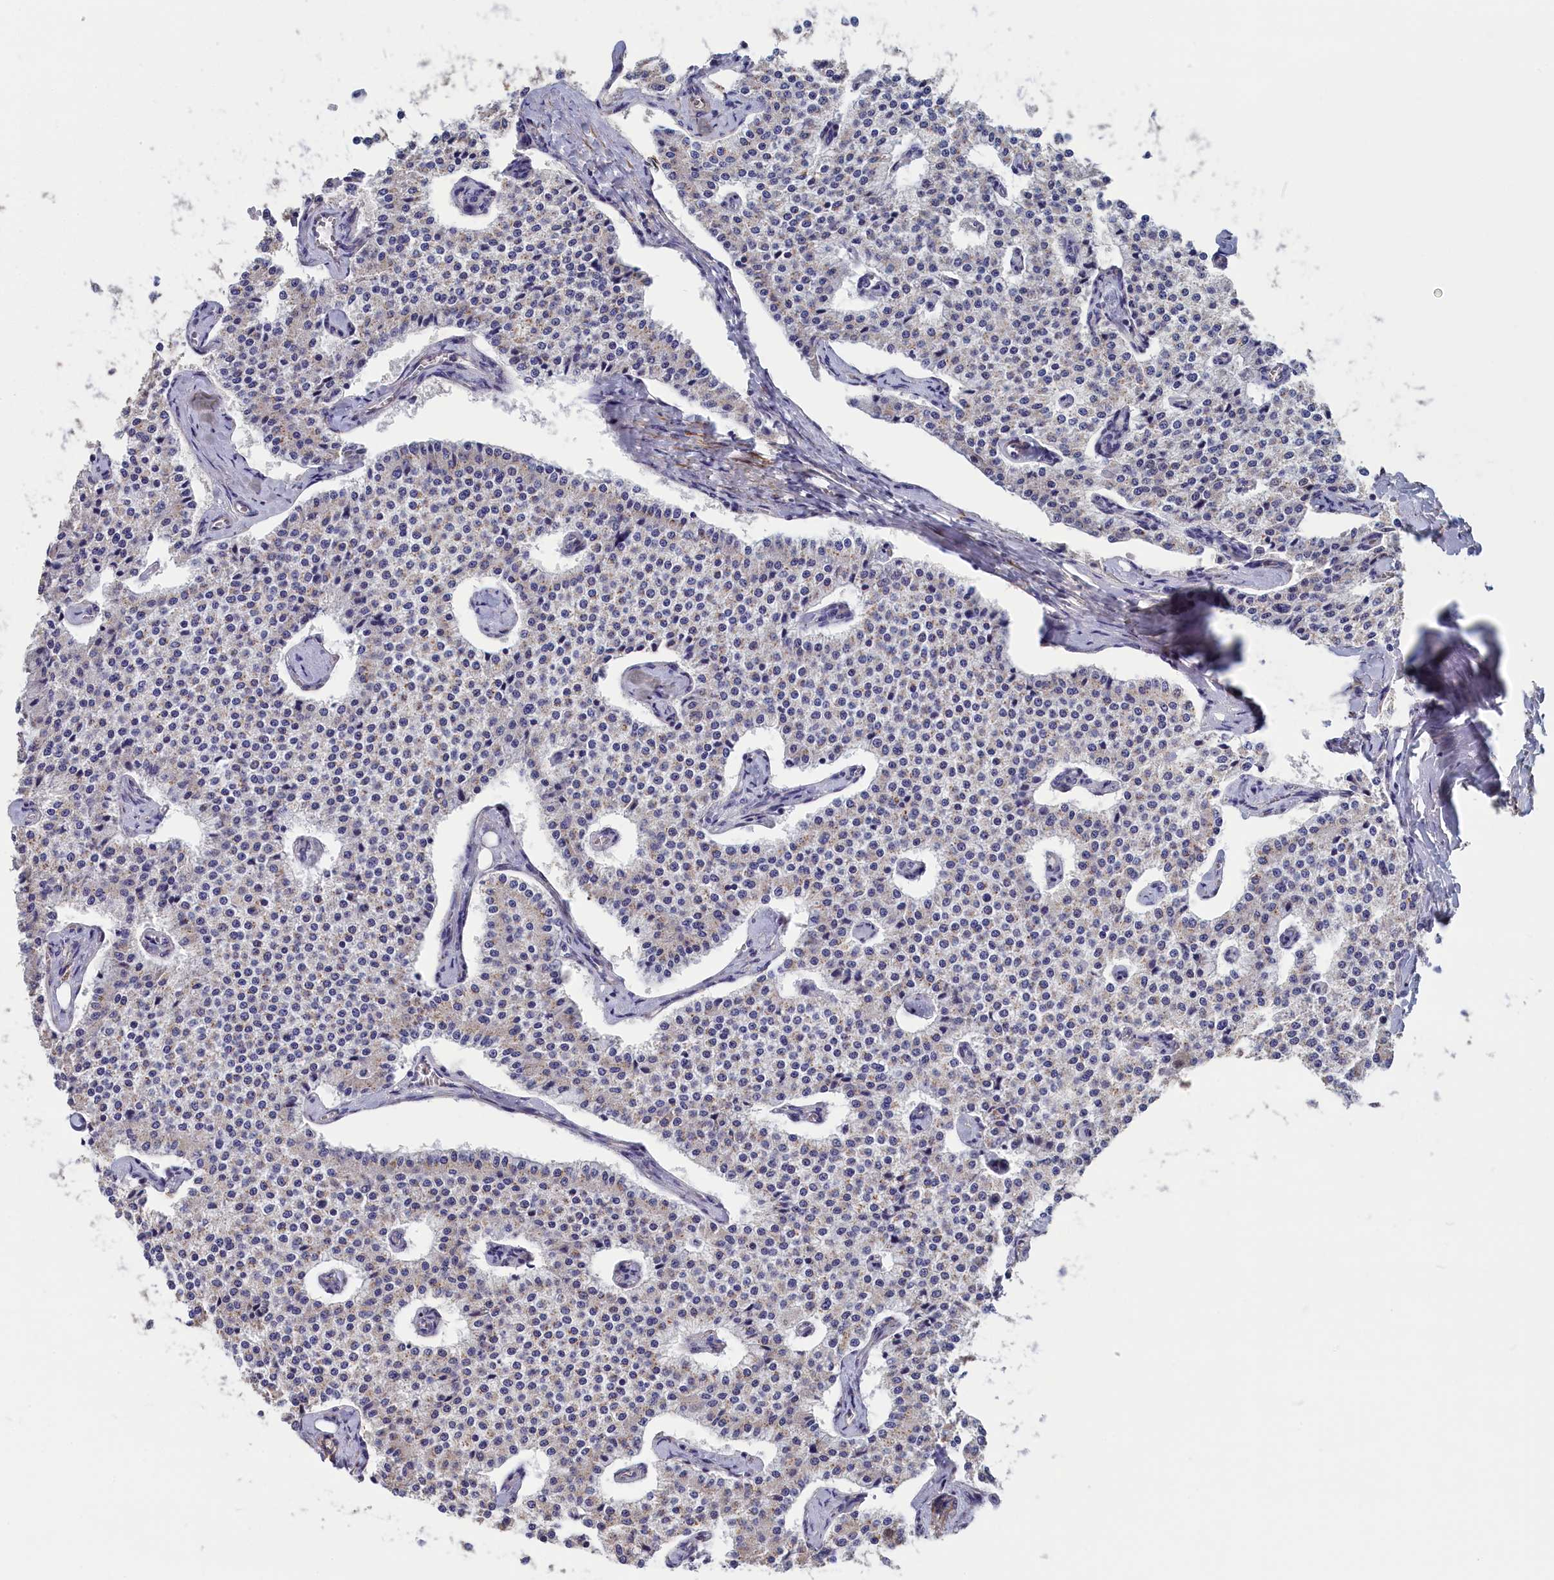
{"staining": {"intensity": "weak", "quantity": "<25%", "location": "cytoplasmic/membranous"}, "tissue": "carcinoid", "cell_type": "Tumor cells", "image_type": "cancer", "snomed": [{"axis": "morphology", "description": "Carcinoid, malignant, NOS"}, {"axis": "topography", "description": "Colon"}], "caption": "This is an immunohistochemistry (IHC) histopathology image of carcinoid. There is no positivity in tumor cells.", "gene": "TUBGCP4", "patient": {"sex": "female", "age": 52}}